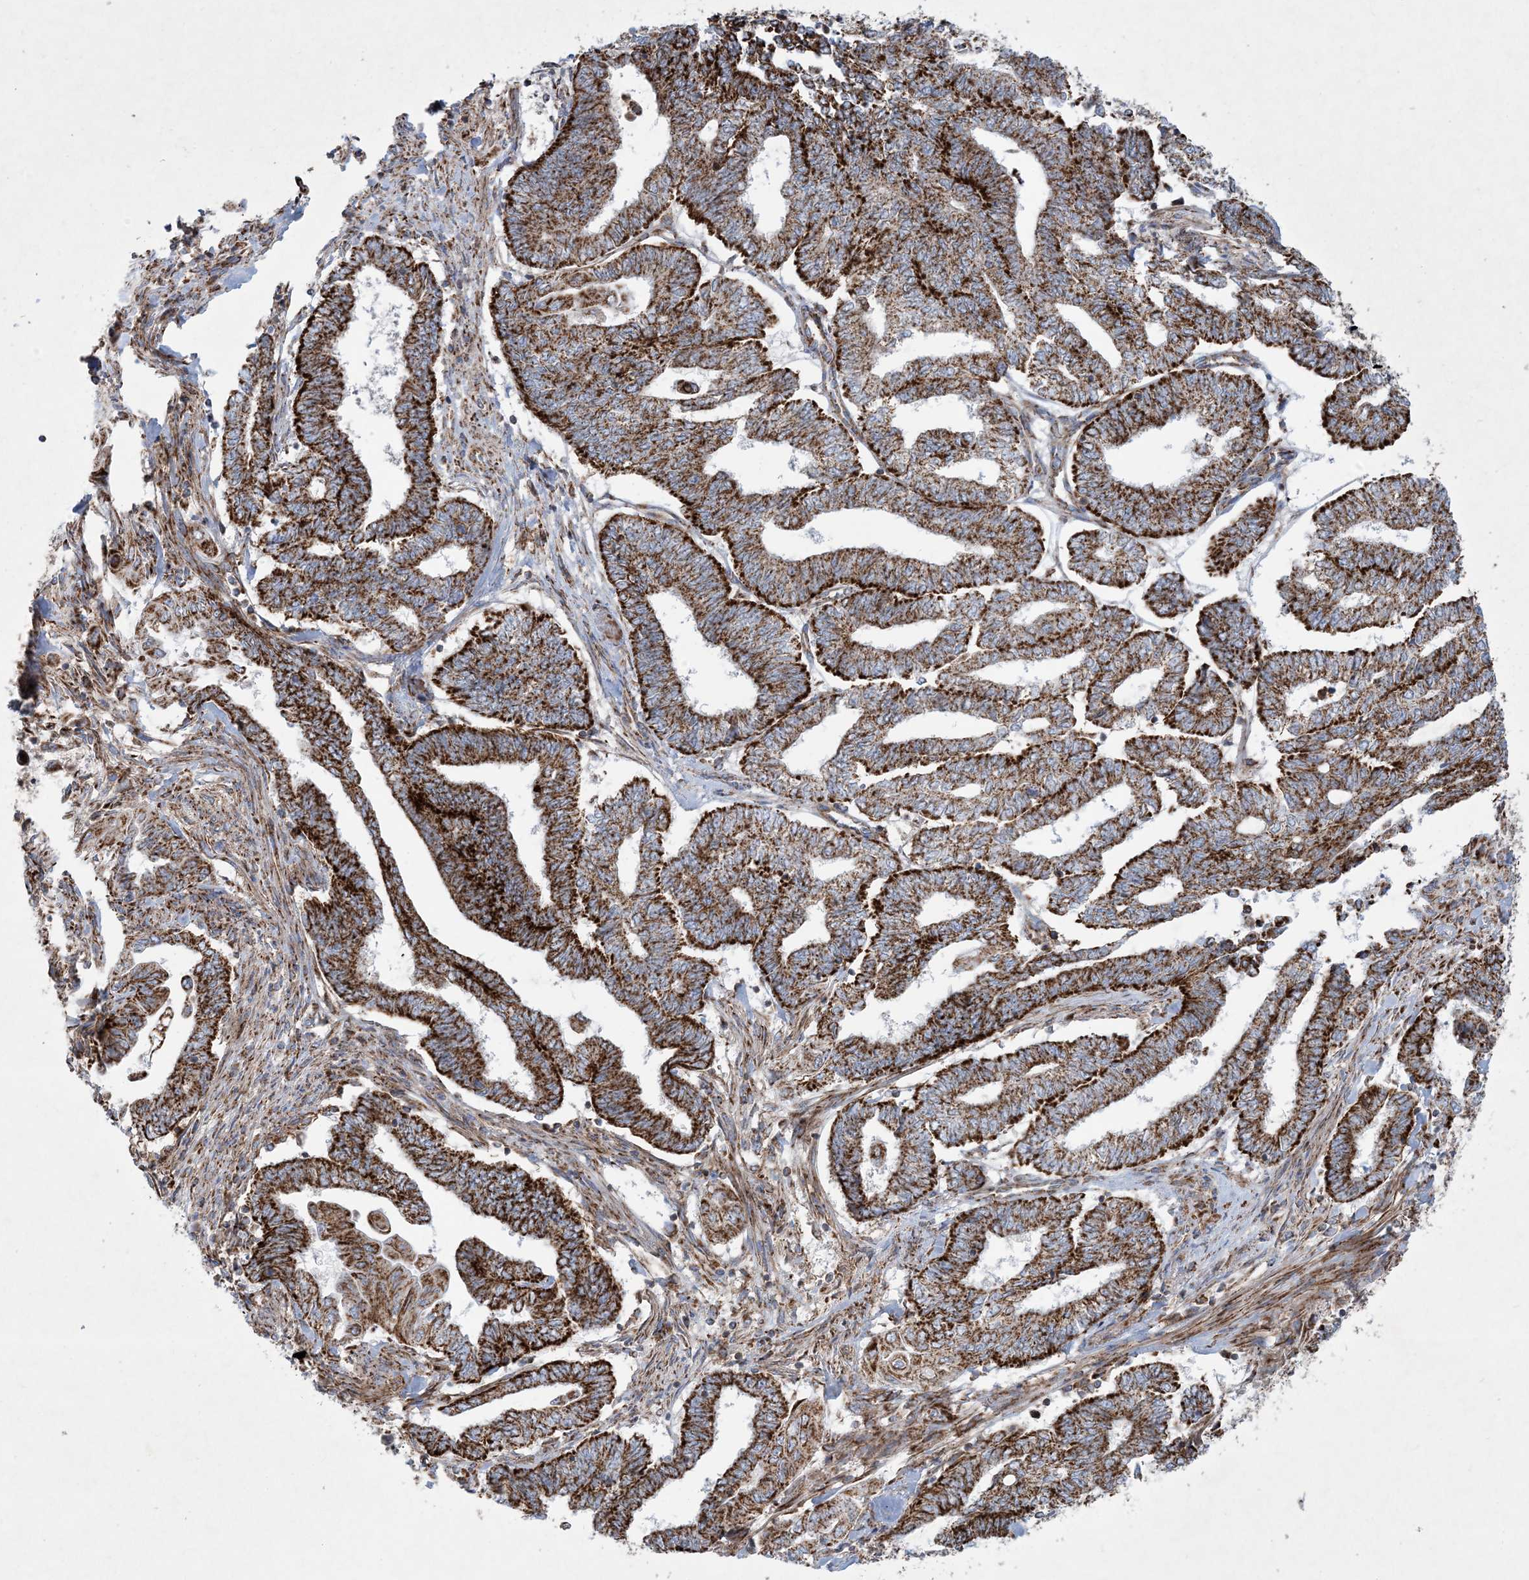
{"staining": {"intensity": "strong", "quantity": ">75%", "location": "cytoplasmic/membranous"}, "tissue": "endometrial cancer", "cell_type": "Tumor cells", "image_type": "cancer", "snomed": [{"axis": "morphology", "description": "Adenocarcinoma, NOS"}, {"axis": "topography", "description": "Uterus"}, {"axis": "topography", "description": "Endometrium"}], "caption": "There is high levels of strong cytoplasmic/membranous expression in tumor cells of endometrial cancer (adenocarcinoma), as demonstrated by immunohistochemical staining (brown color).", "gene": "BEND4", "patient": {"sex": "female", "age": 70}}